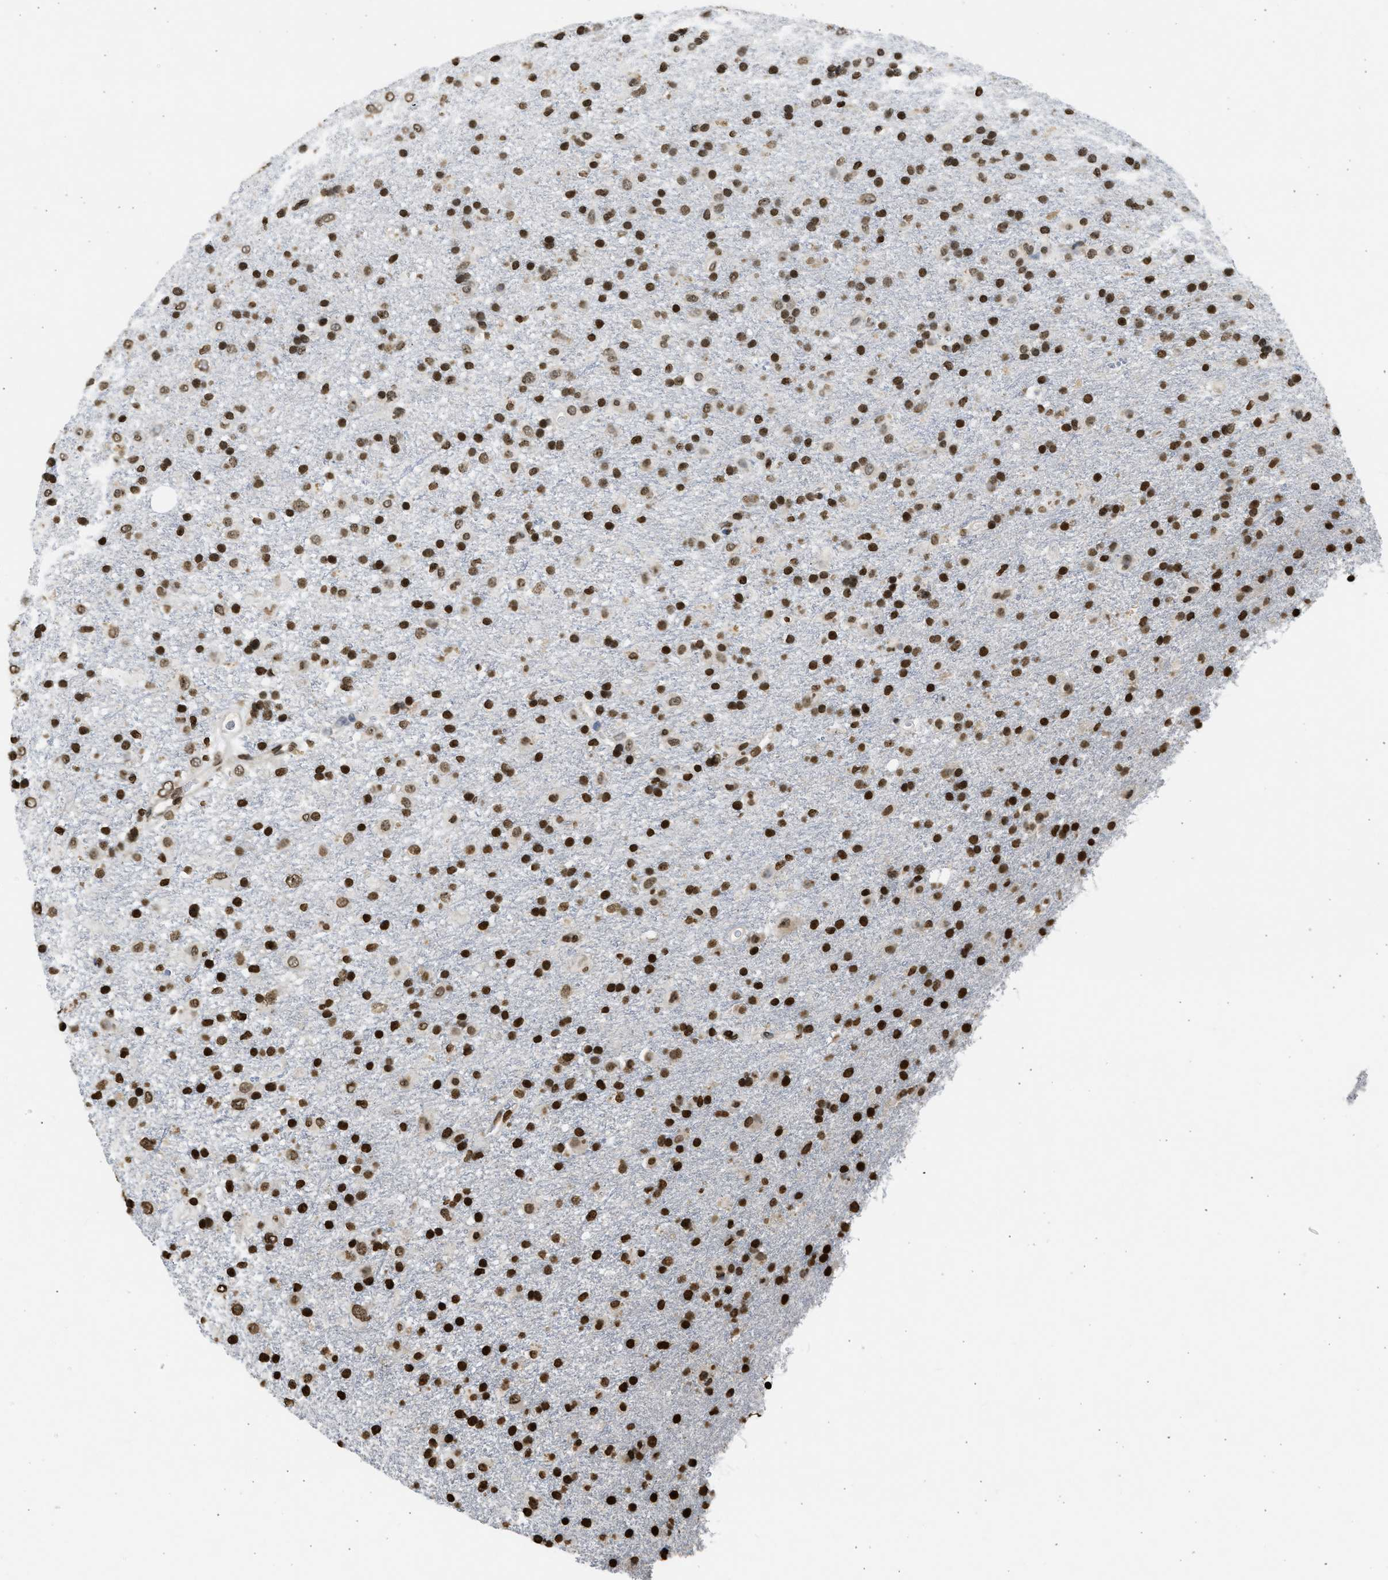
{"staining": {"intensity": "strong", "quantity": ">75%", "location": "nuclear"}, "tissue": "glioma", "cell_type": "Tumor cells", "image_type": "cancer", "snomed": [{"axis": "morphology", "description": "Glioma, malignant, Low grade"}, {"axis": "topography", "description": "Brain"}], "caption": "DAB immunohistochemical staining of glioma reveals strong nuclear protein positivity in approximately >75% of tumor cells.", "gene": "RRAGC", "patient": {"sex": "male", "age": 65}}